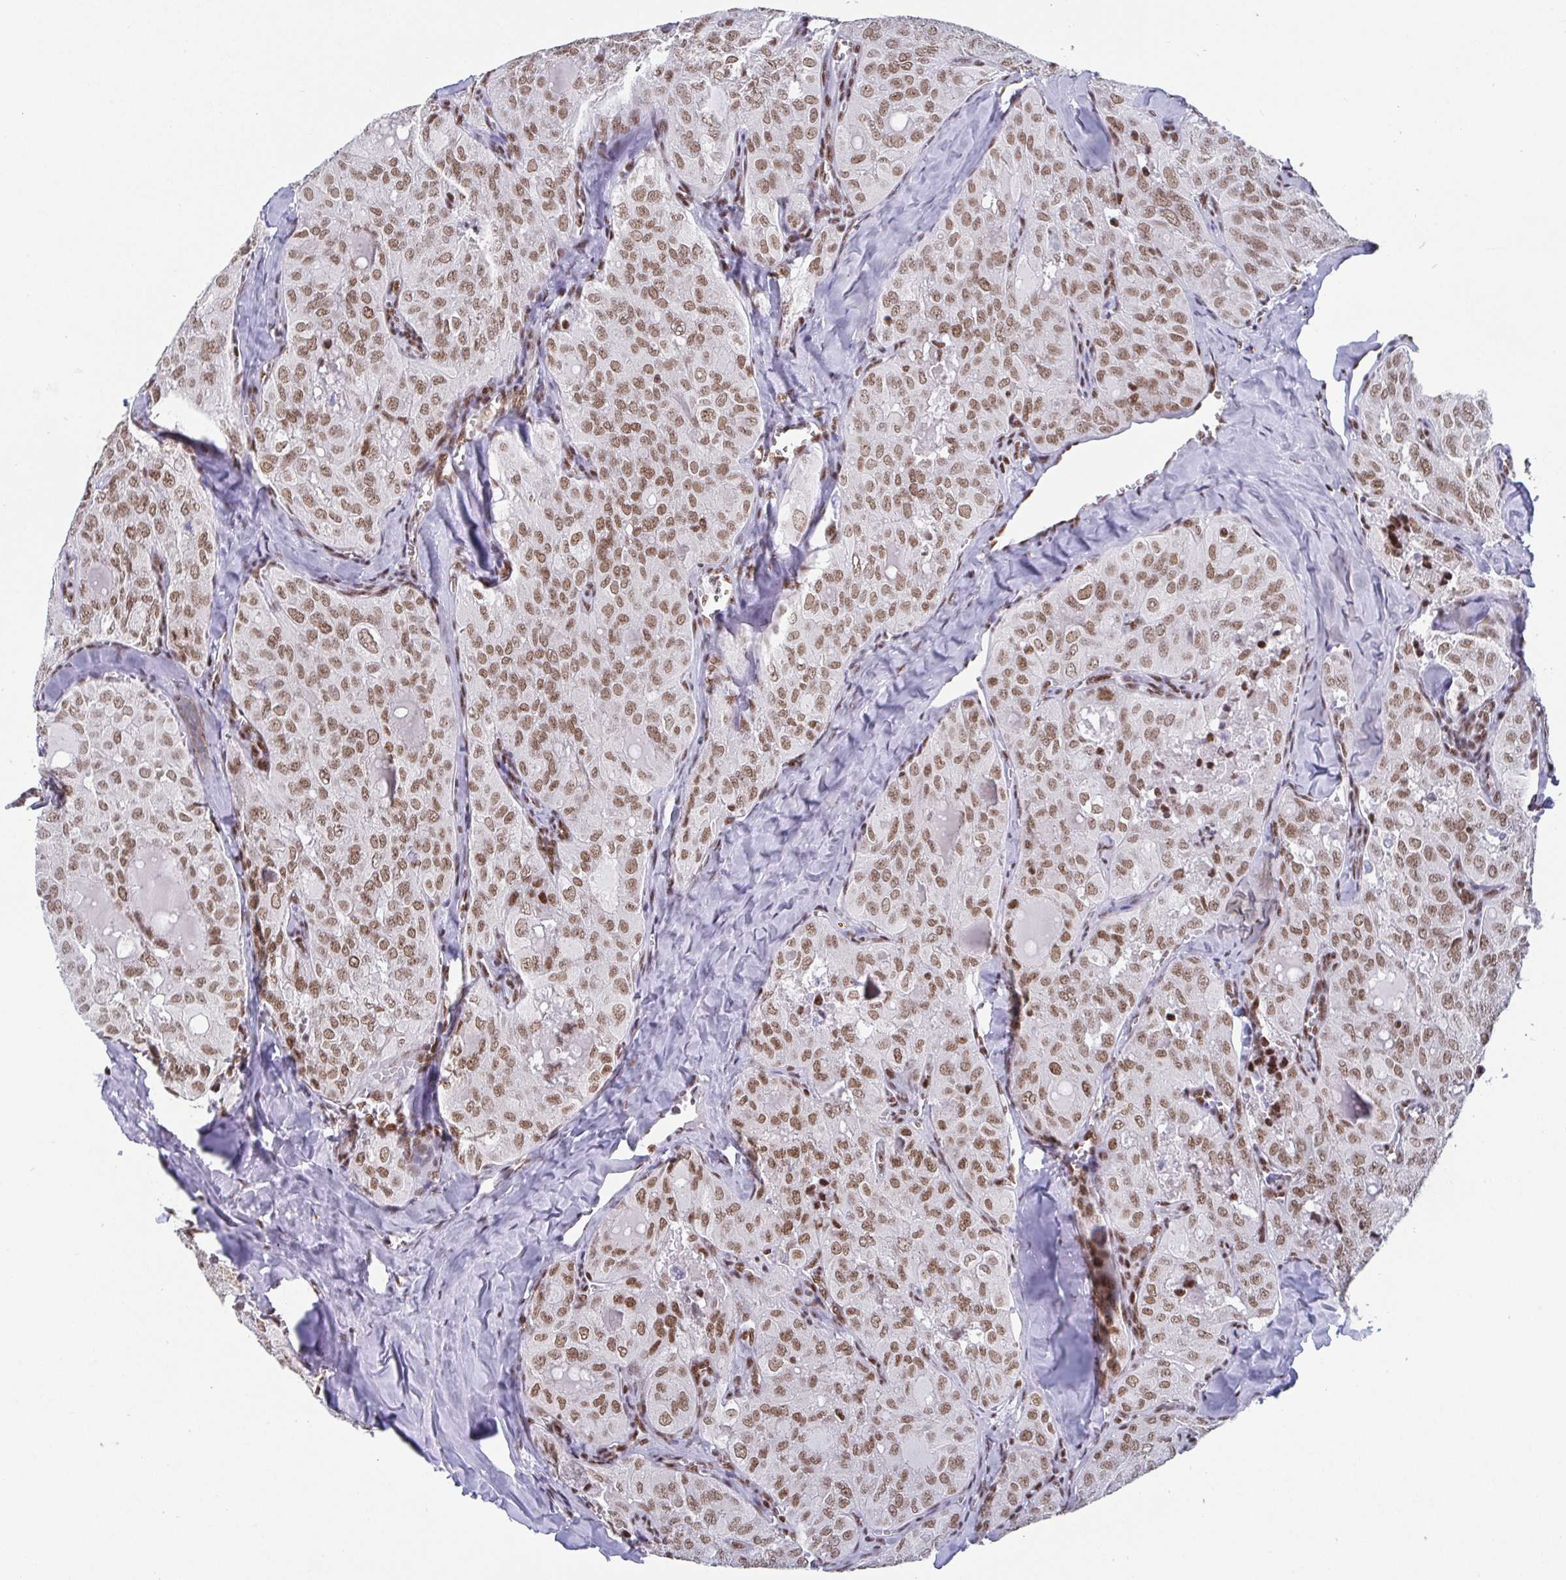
{"staining": {"intensity": "moderate", "quantity": "25%-75%", "location": "nuclear"}, "tissue": "thyroid cancer", "cell_type": "Tumor cells", "image_type": "cancer", "snomed": [{"axis": "morphology", "description": "Follicular adenoma carcinoma, NOS"}, {"axis": "topography", "description": "Thyroid gland"}], "caption": "A medium amount of moderate nuclear expression is appreciated in about 25%-75% of tumor cells in follicular adenoma carcinoma (thyroid) tissue. Immunohistochemistry stains the protein in brown and the nuclei are stained blue.", "gene": "CTCF", "patient": {"sex": "male", "age": 75}}